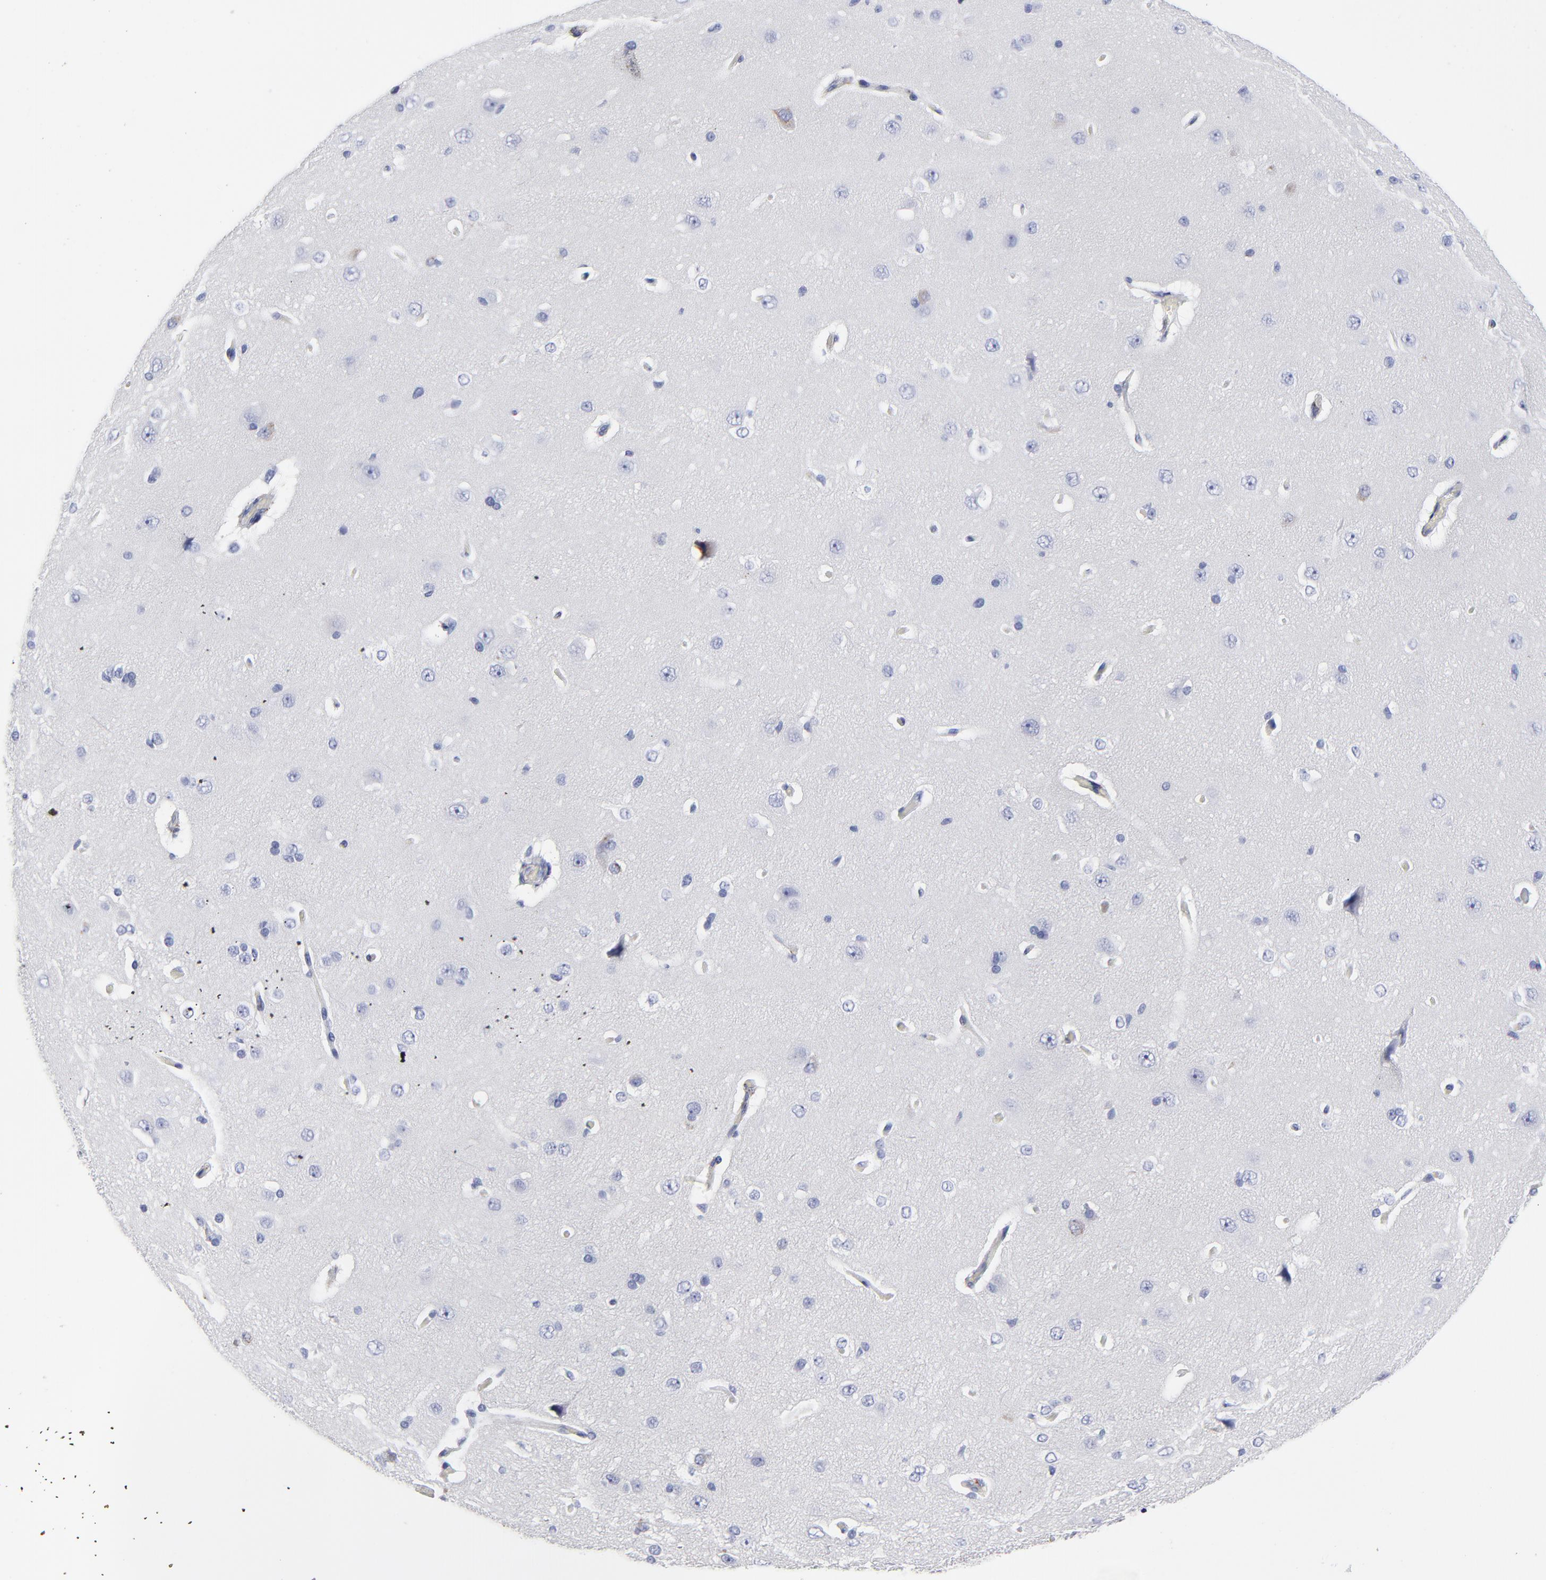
{"staining": {"intensity": "weak", "quantity": "<25%", "location": "cytoplasmic/membranous"}, "tissue": "cerebral cortex", "cell_type": "Endothelial cells", "image_type": "normal", "snomed": [{"axis": "morphology", "description": "Normal tissue, NOS"}, {"axis": "topography", "description": "Cerebral cortex"}], "caption": "A high-resolution micrograph shows IHC staining of normal cerebral cortex, which reveals no significant expression in endothelial cells.", "gene": "DCN", "patient": {"sex": "female", "age": 45}}